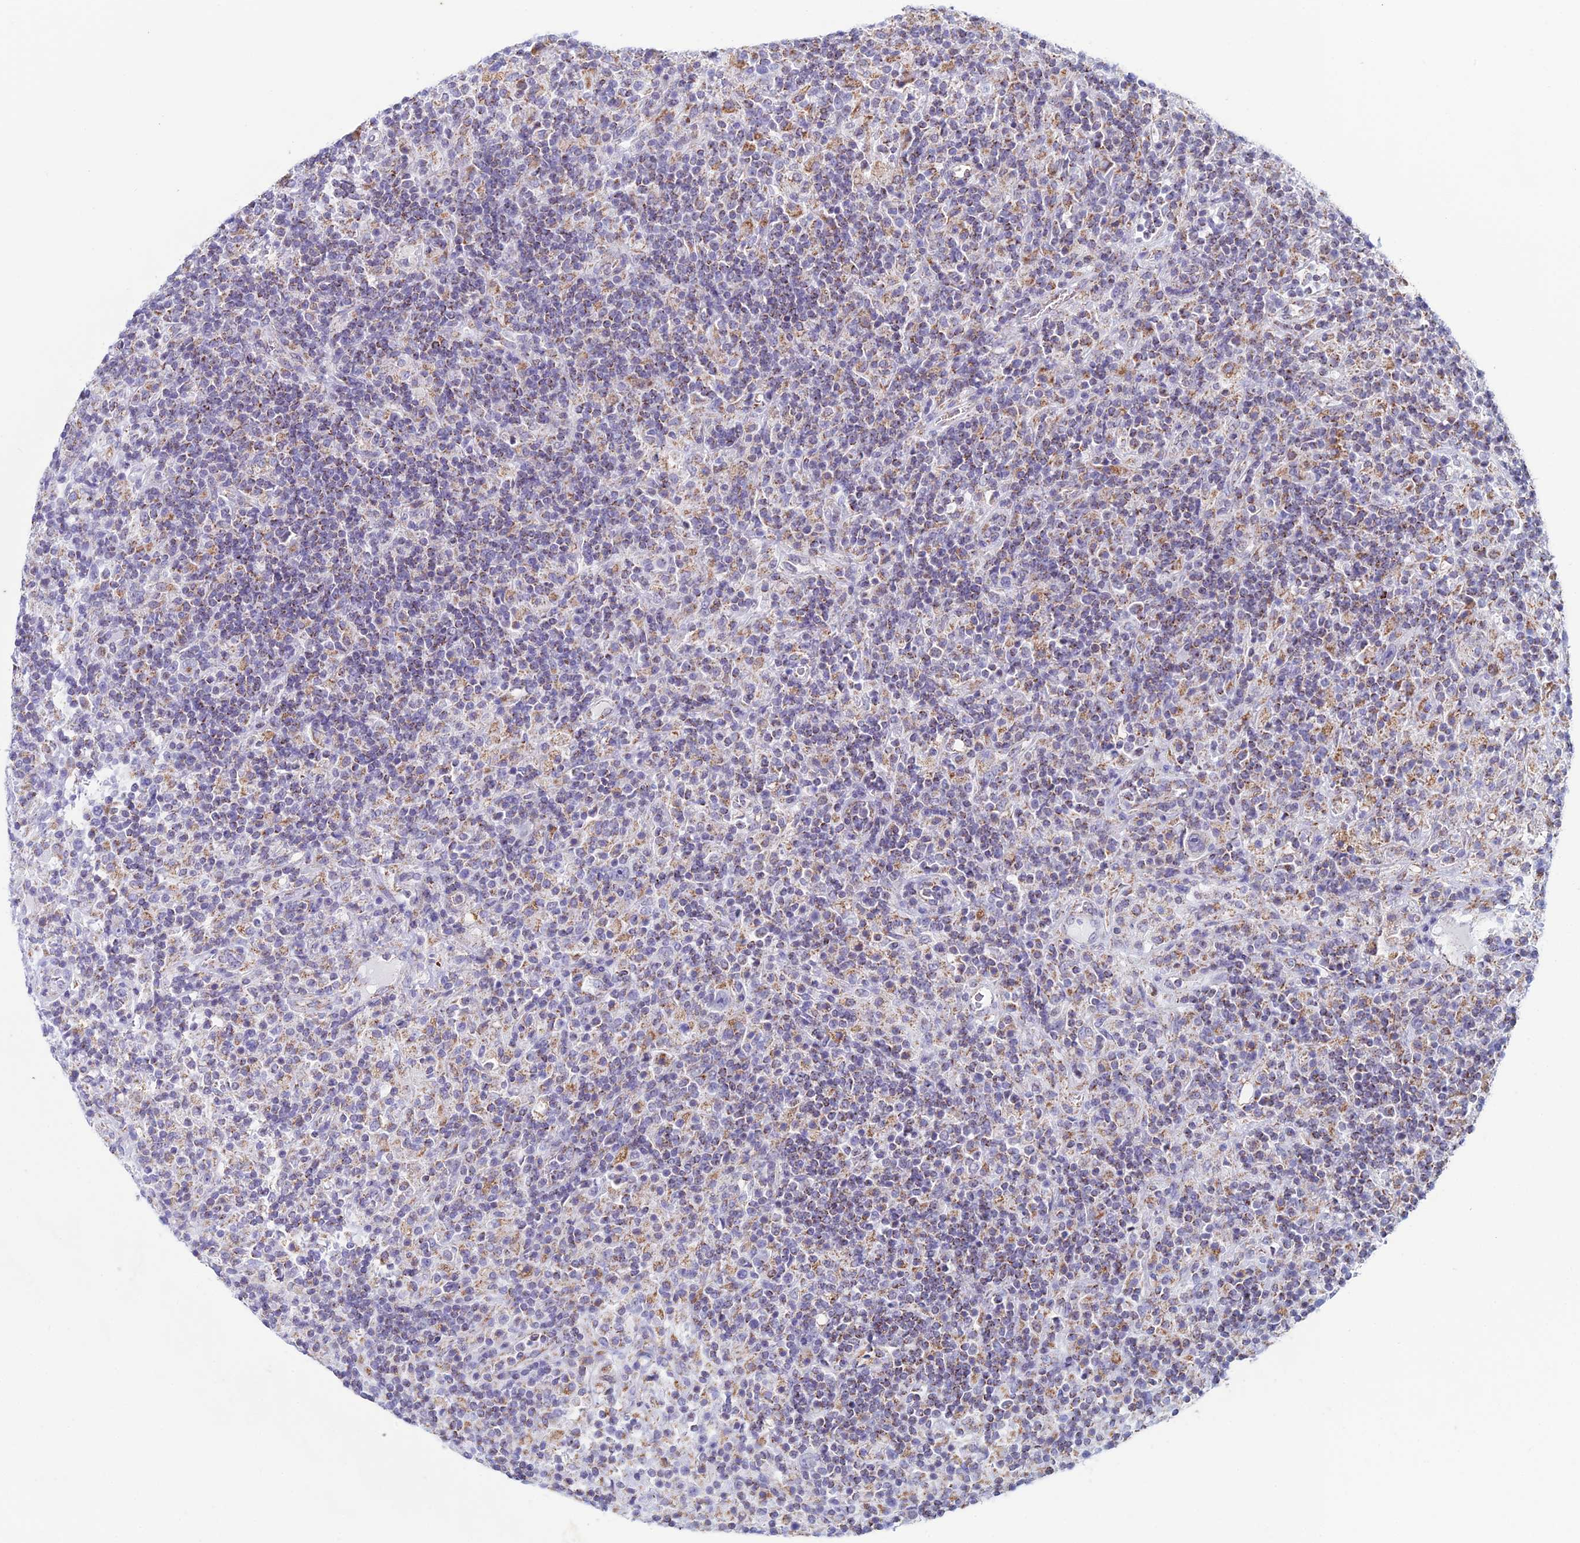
{"staining": {"intensity": "moderate", "quantity": "<25%", "location": "cytoplasmic/membranous"}, "tissue": "lymphoma", "cell_type": "Tumor cells", "image_type": "cancer", "snomed": [{"axis": "morphology", "description": "Hodgkin's disease, NOS"}, {"axis": "topography", "description": "Lymph node"}], "caption": "High-power microscopy captured an IHC image of Hodgkin's disease, revealing moderate cytoplasmic/membranous expression in approximately <25% of tumor cells.", "gene": "ZNG1B", "patient": {"sex": "male", "age": 70}}